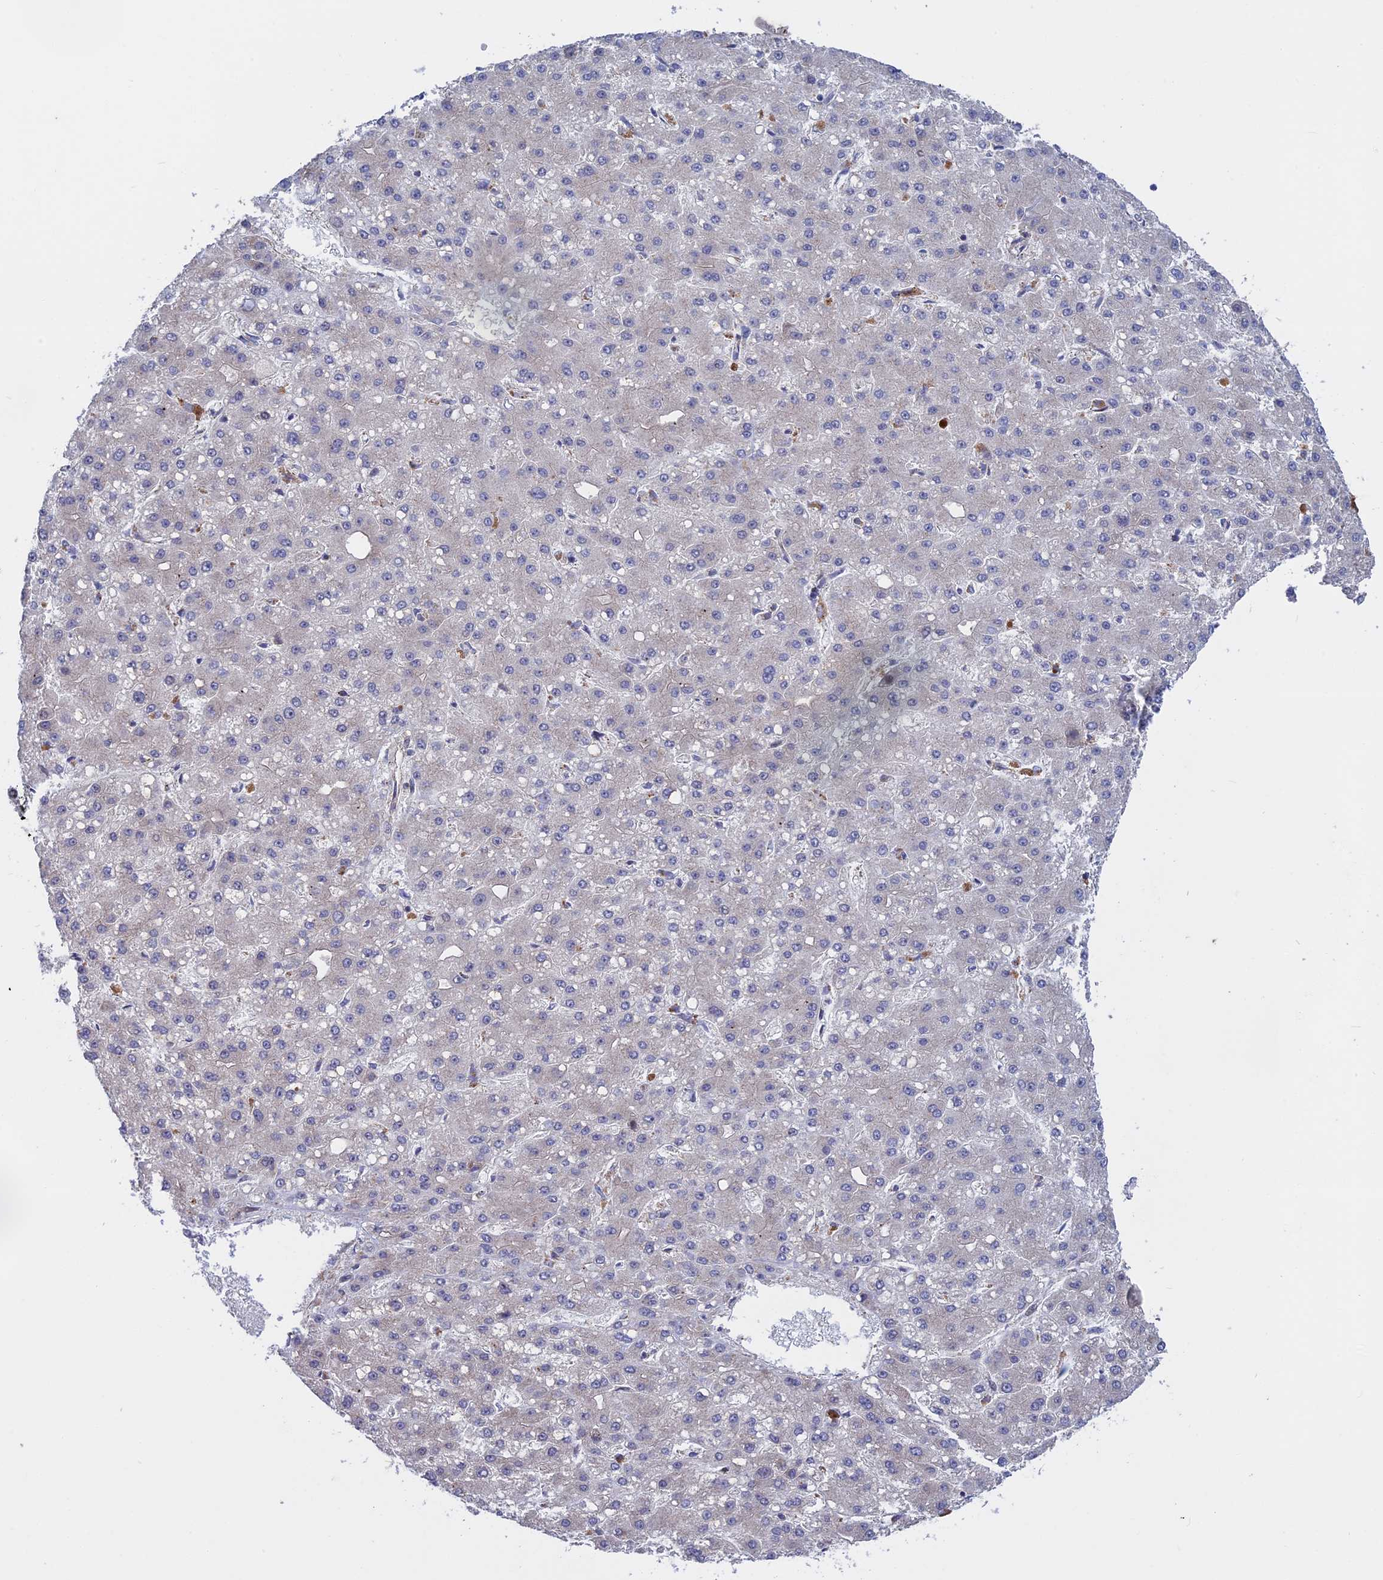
{"staining": {"intensity": "negative", "quantity": "none", "location": "none"}, "tissue": "liver cancer", "cell_type": "Tumor cells", "image_type": "cancer", "snomed": [{"axis": "morphology", "description": "Carcinoma, Hepatocellular, NOS"}, {"axis": "topography", "description": "Liver"}], "caption": "Human liver cancer stained for a protein using IHC exhibits no expression in tumor cells.", "gene": "LYPD5", "patient": {"sex": "male", "age": 67}}